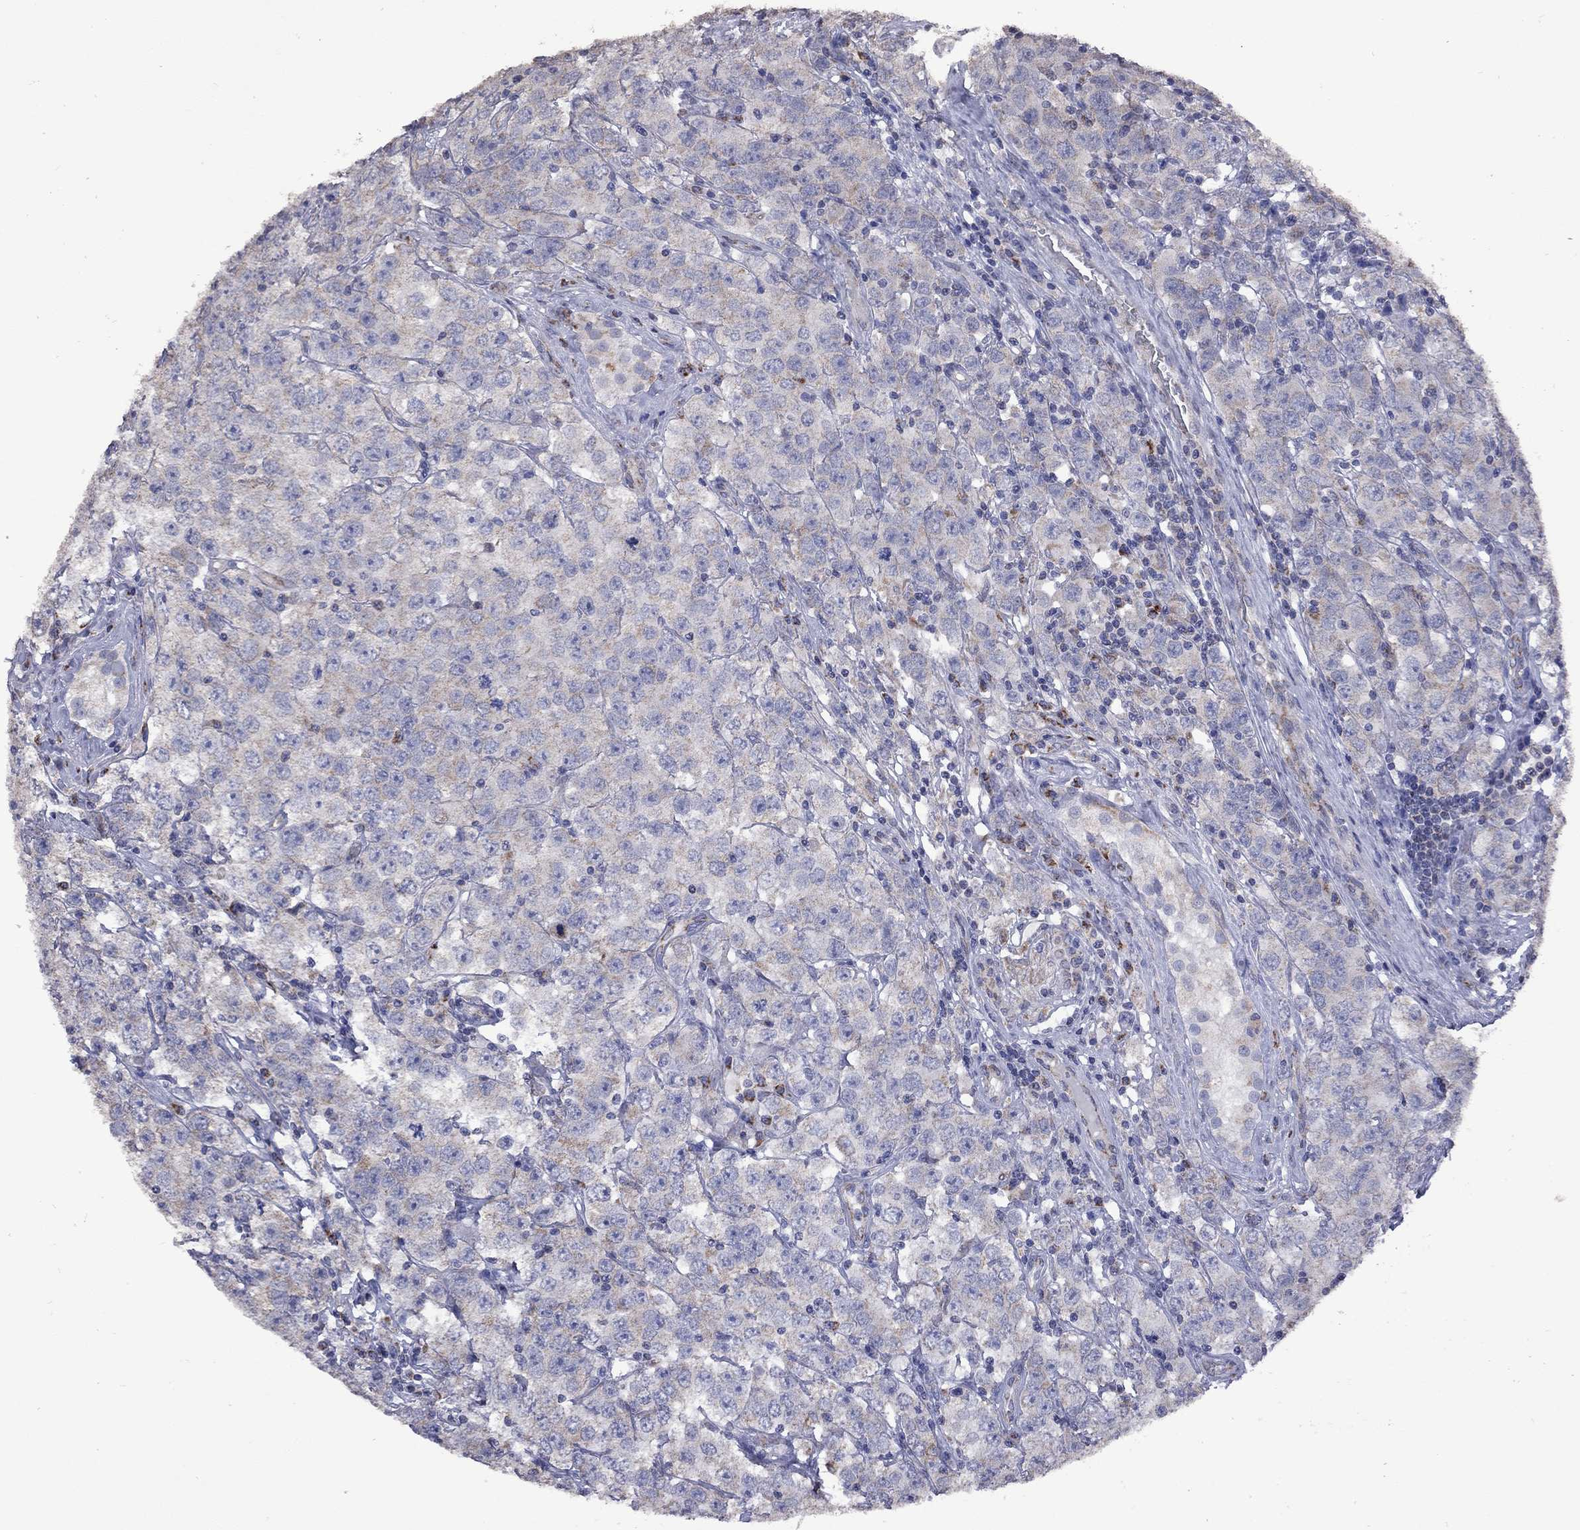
{"staining": {"intensity": "moderate", "quantity": "25%-75%", "location": "cytoplasmic/membranous"}, "tissue": "testis cancer", "cell_type": "Tumor cells", "image_type": "cancer", "snomed": [{"axis": "morphology", "description": "Seminoma, NOS"}, {"axis": "topography", "description": "Testis"}], "caption": "A brown stain labels moderate cytoplasmic/membranous expression of a protein in seminoma (testis) tumor cells.", "gene": "NDUFB1", "patient": {"sex": "male", "age": 52}}